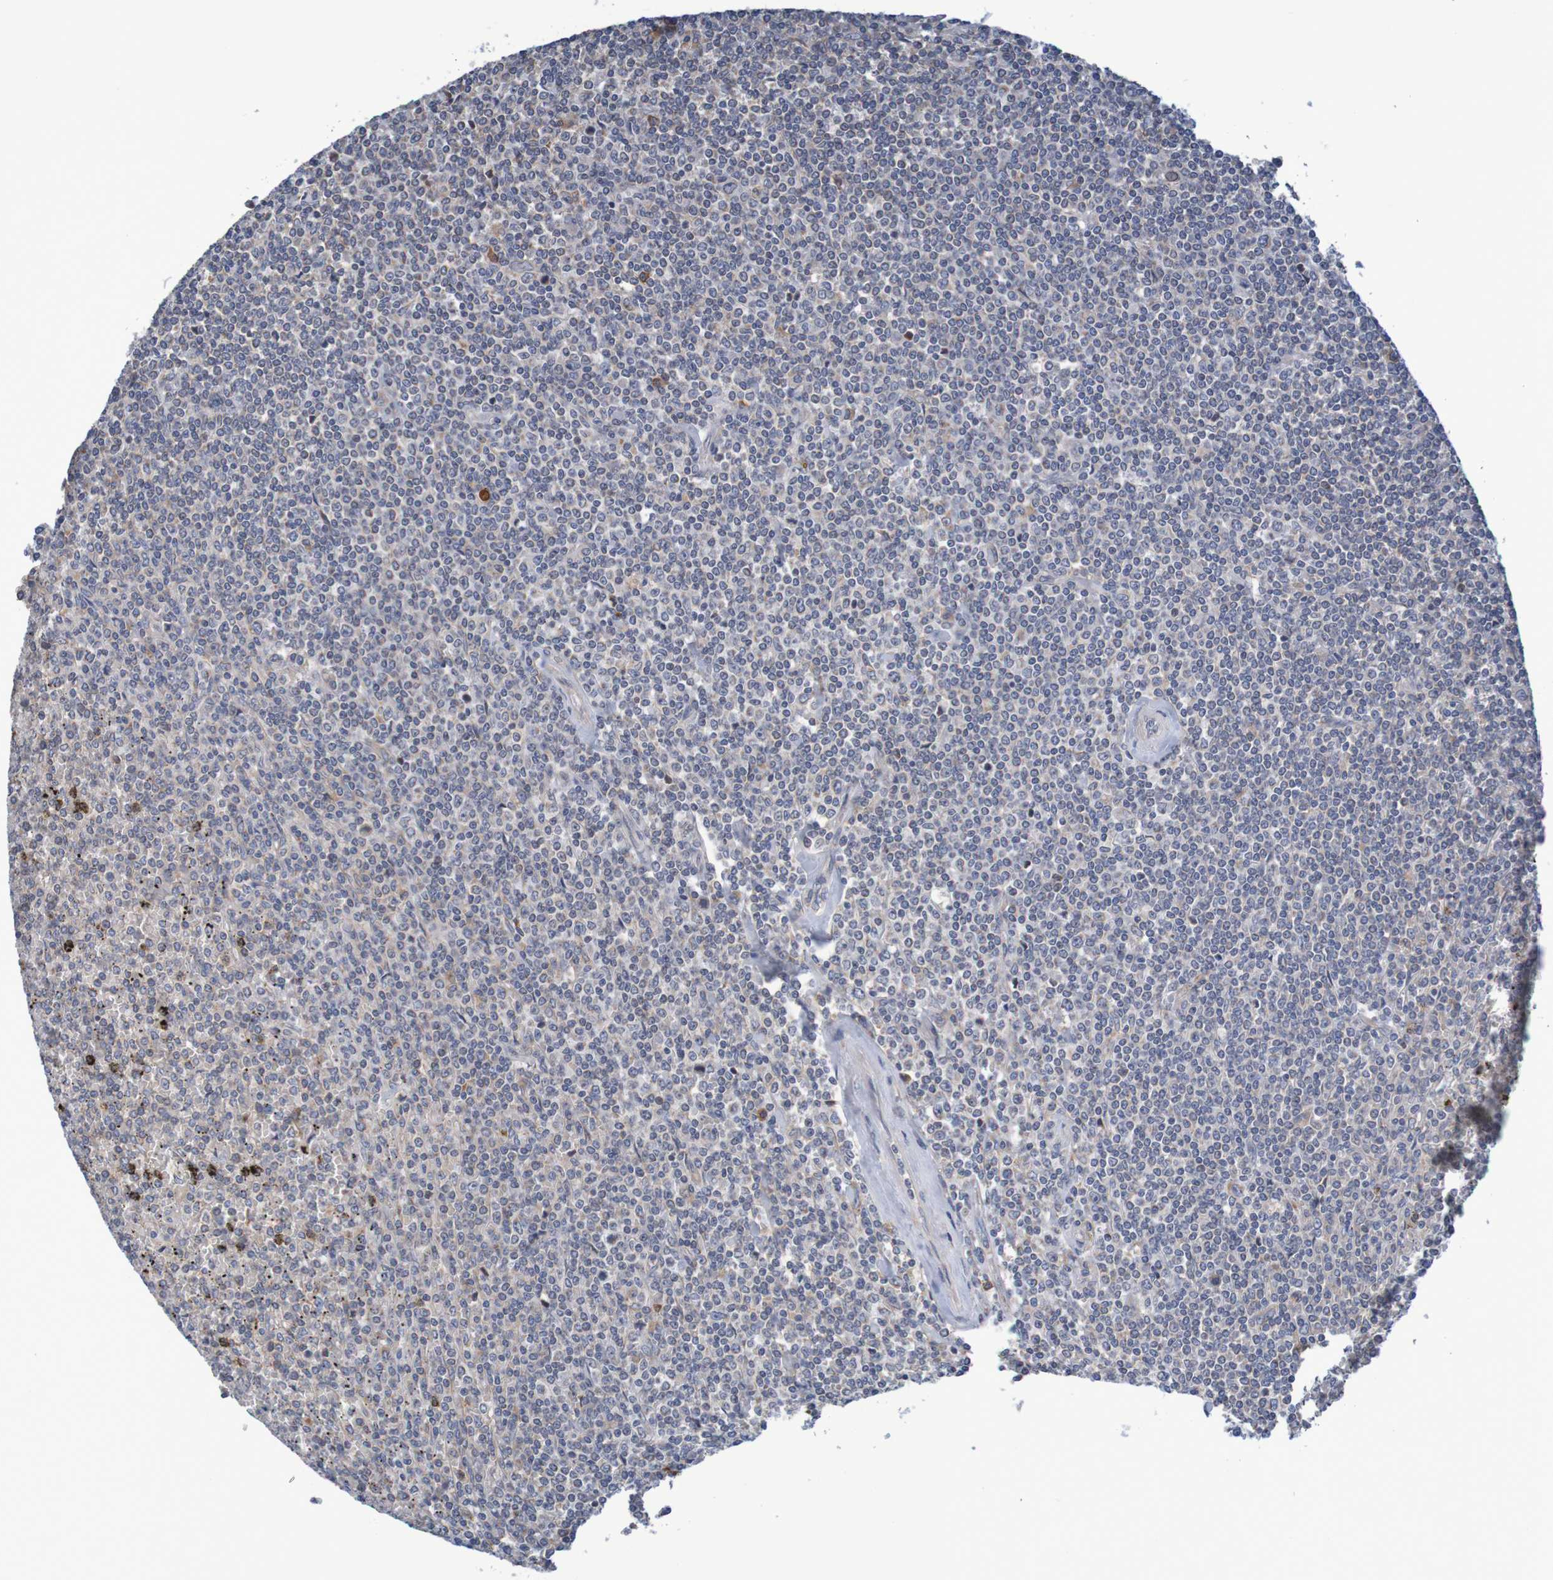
{"staining": {"intensity": "negative", "quantity": "none", "location": "none"}, "tissue": "lymphoma", "cell_type": "Tumor cells", "image_type": "cancer", "snomed": [{"axis": "morphology", "description": "Malignant lymphoma, non-Hodgkin's type, Low grade"}, {"axis": "topography", "description": "Spleen"}], "caption": "A photomicrograph of lymphoma stained for a protein reveals no brown staining in tumor cells.", "gene": "CLDN18", "patient": {"sex": "female", "age": 19}}